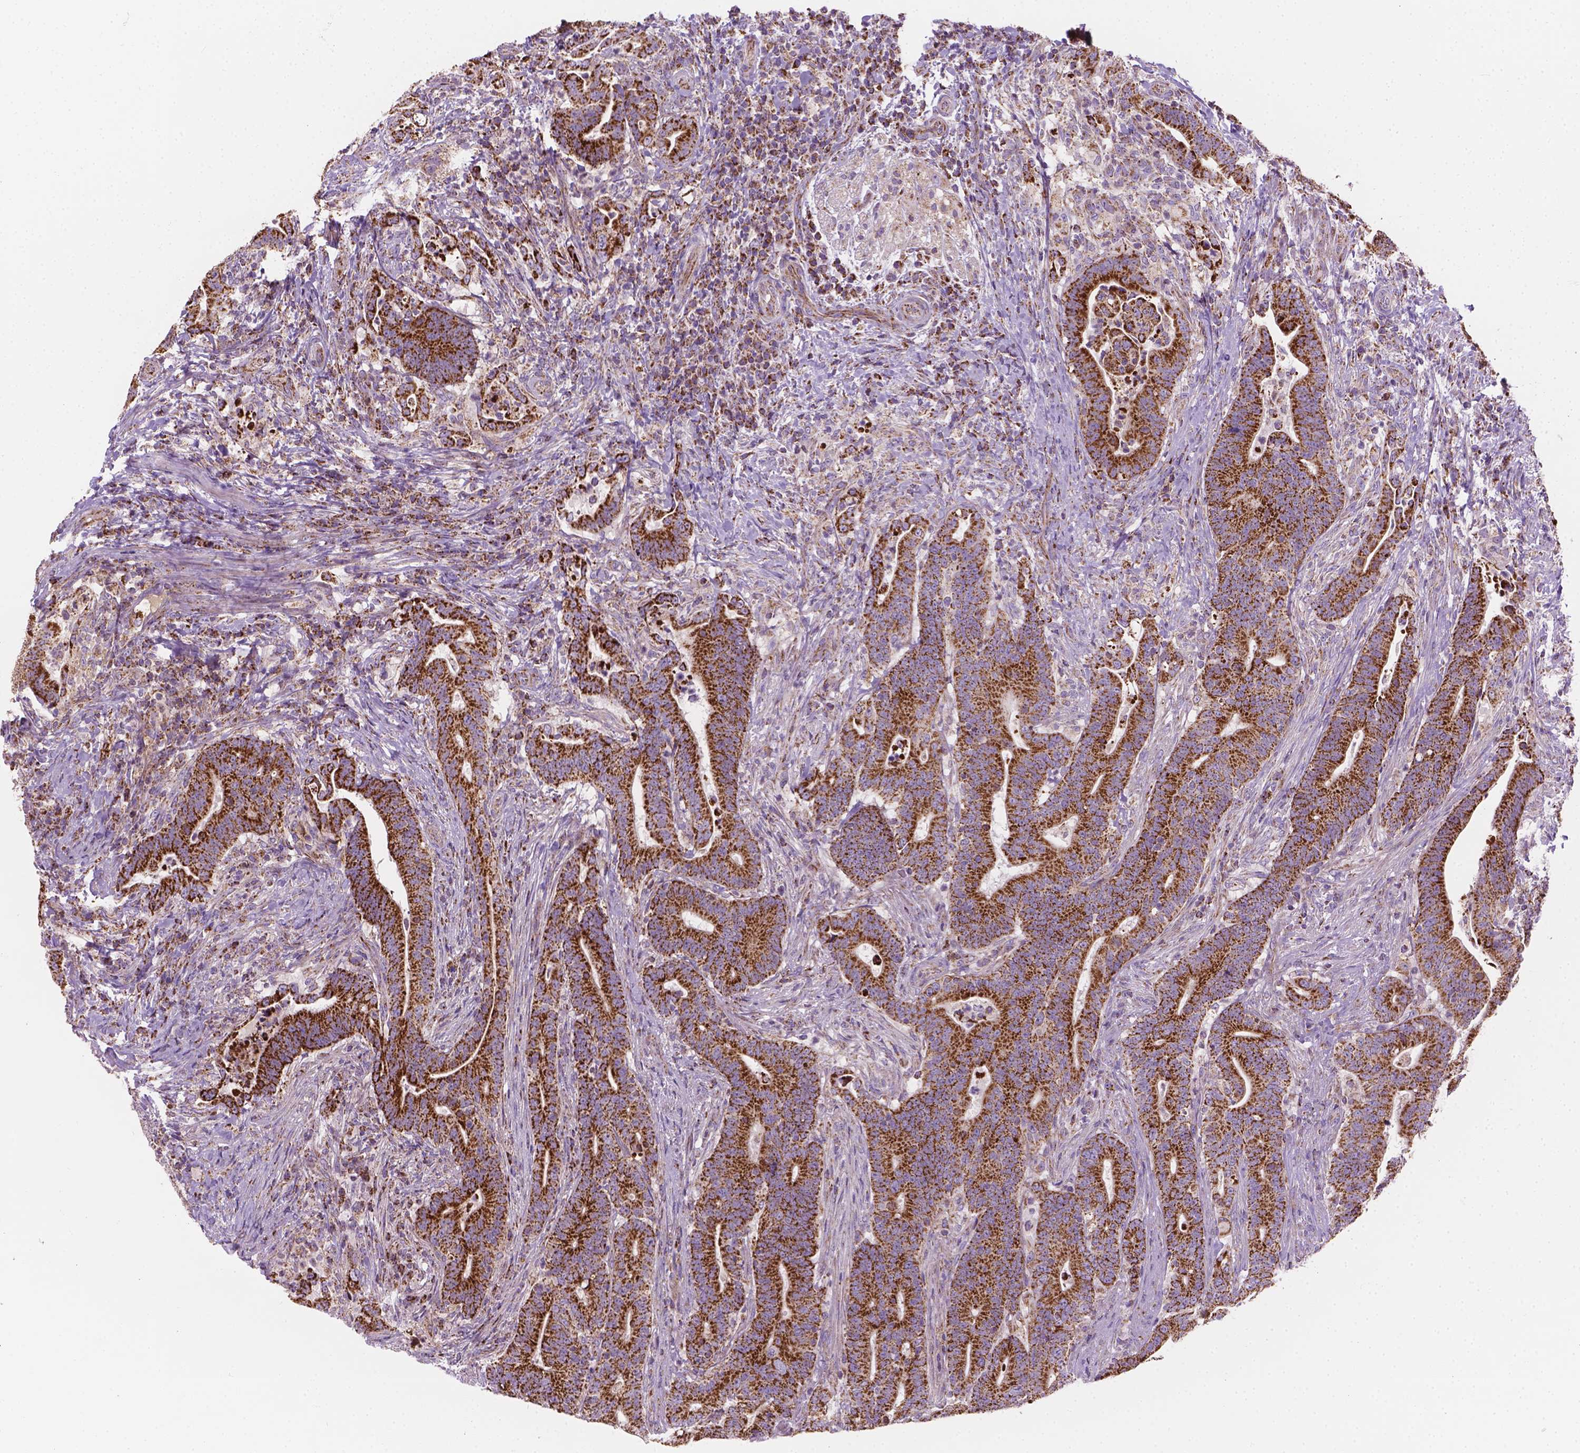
{"staining": {"intensity": "strong", "quantity": ">75%", "location": "cytoplasmic/membranous"}, "tissue": "colorectal cancer", "cell_type": "Tumor cells", "image_type": "cancer", "snomed": [{"axis": "morphology", "description": "Adenocarcinoma, NOS"}, {"axis": "topography", "description": "Colon"}], "caption": "IHC (DAB) staining of human adenocarcinoma (colorectal) displays strong cytoplasmic/membranous protein expression in approximately >75% of tumor cells. (DAB = brown stain, brightfield microscopy at high magnification).", "gene": "PIBF1", "patient": {"sex": "female", "age": 66}}